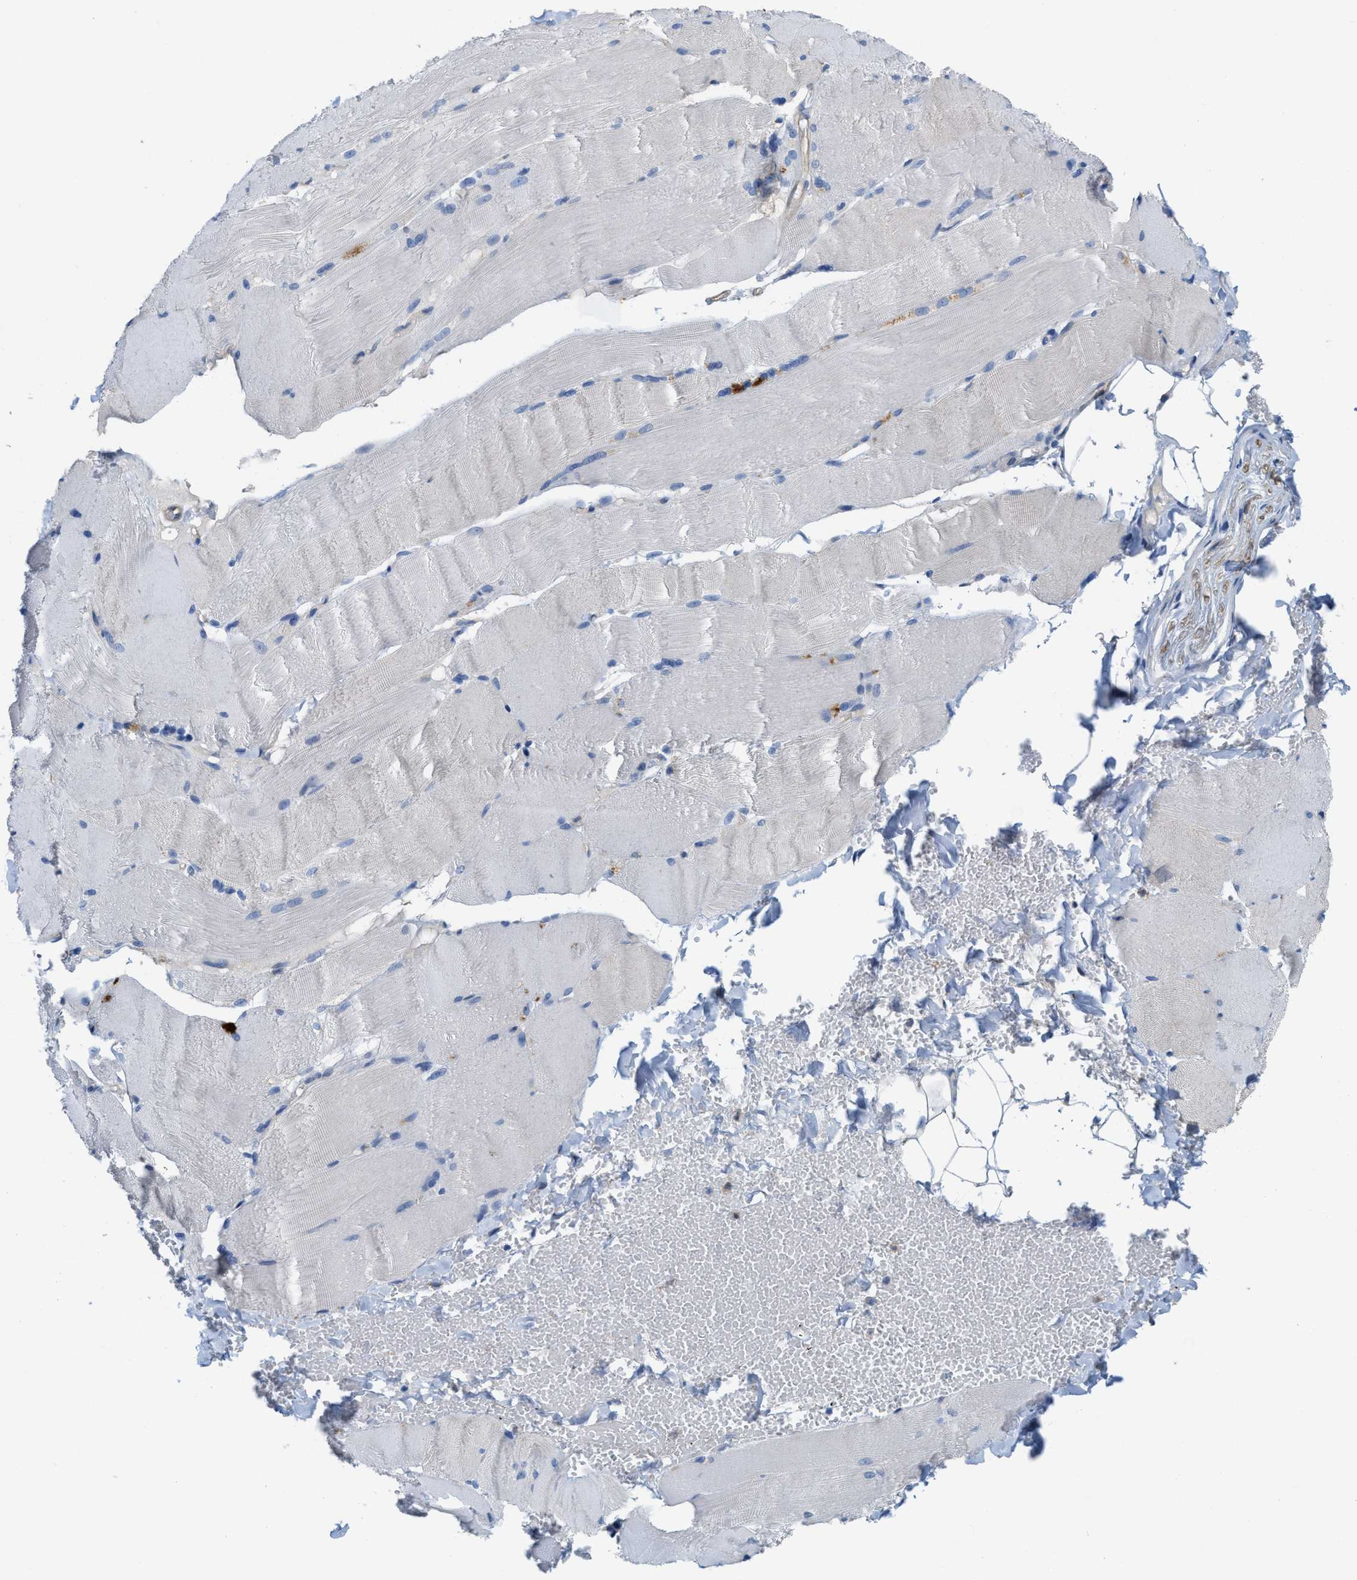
{"staining": {"intensity": "negative", "quantity": "none", "location": "none"}, "tissue": "skeletal muscle", "cell_type": "Myocytes", "image_type": "normal", "snomed": [{"axis": "morphology", "description": "Normal tissue, NOS"}, {"axis": "topography", "description": "Skin"}, {"axis": "topography", "description": "Skeletal muscle"}], "caption": "A high-resolution histopathology image shows immunohistochemistry (IHC) staining of unremarkable skeletal muscle, which displays no significant staining in myocytes.", "gene": "CPA2", "patient": {"sex": "male", "age": 83}}